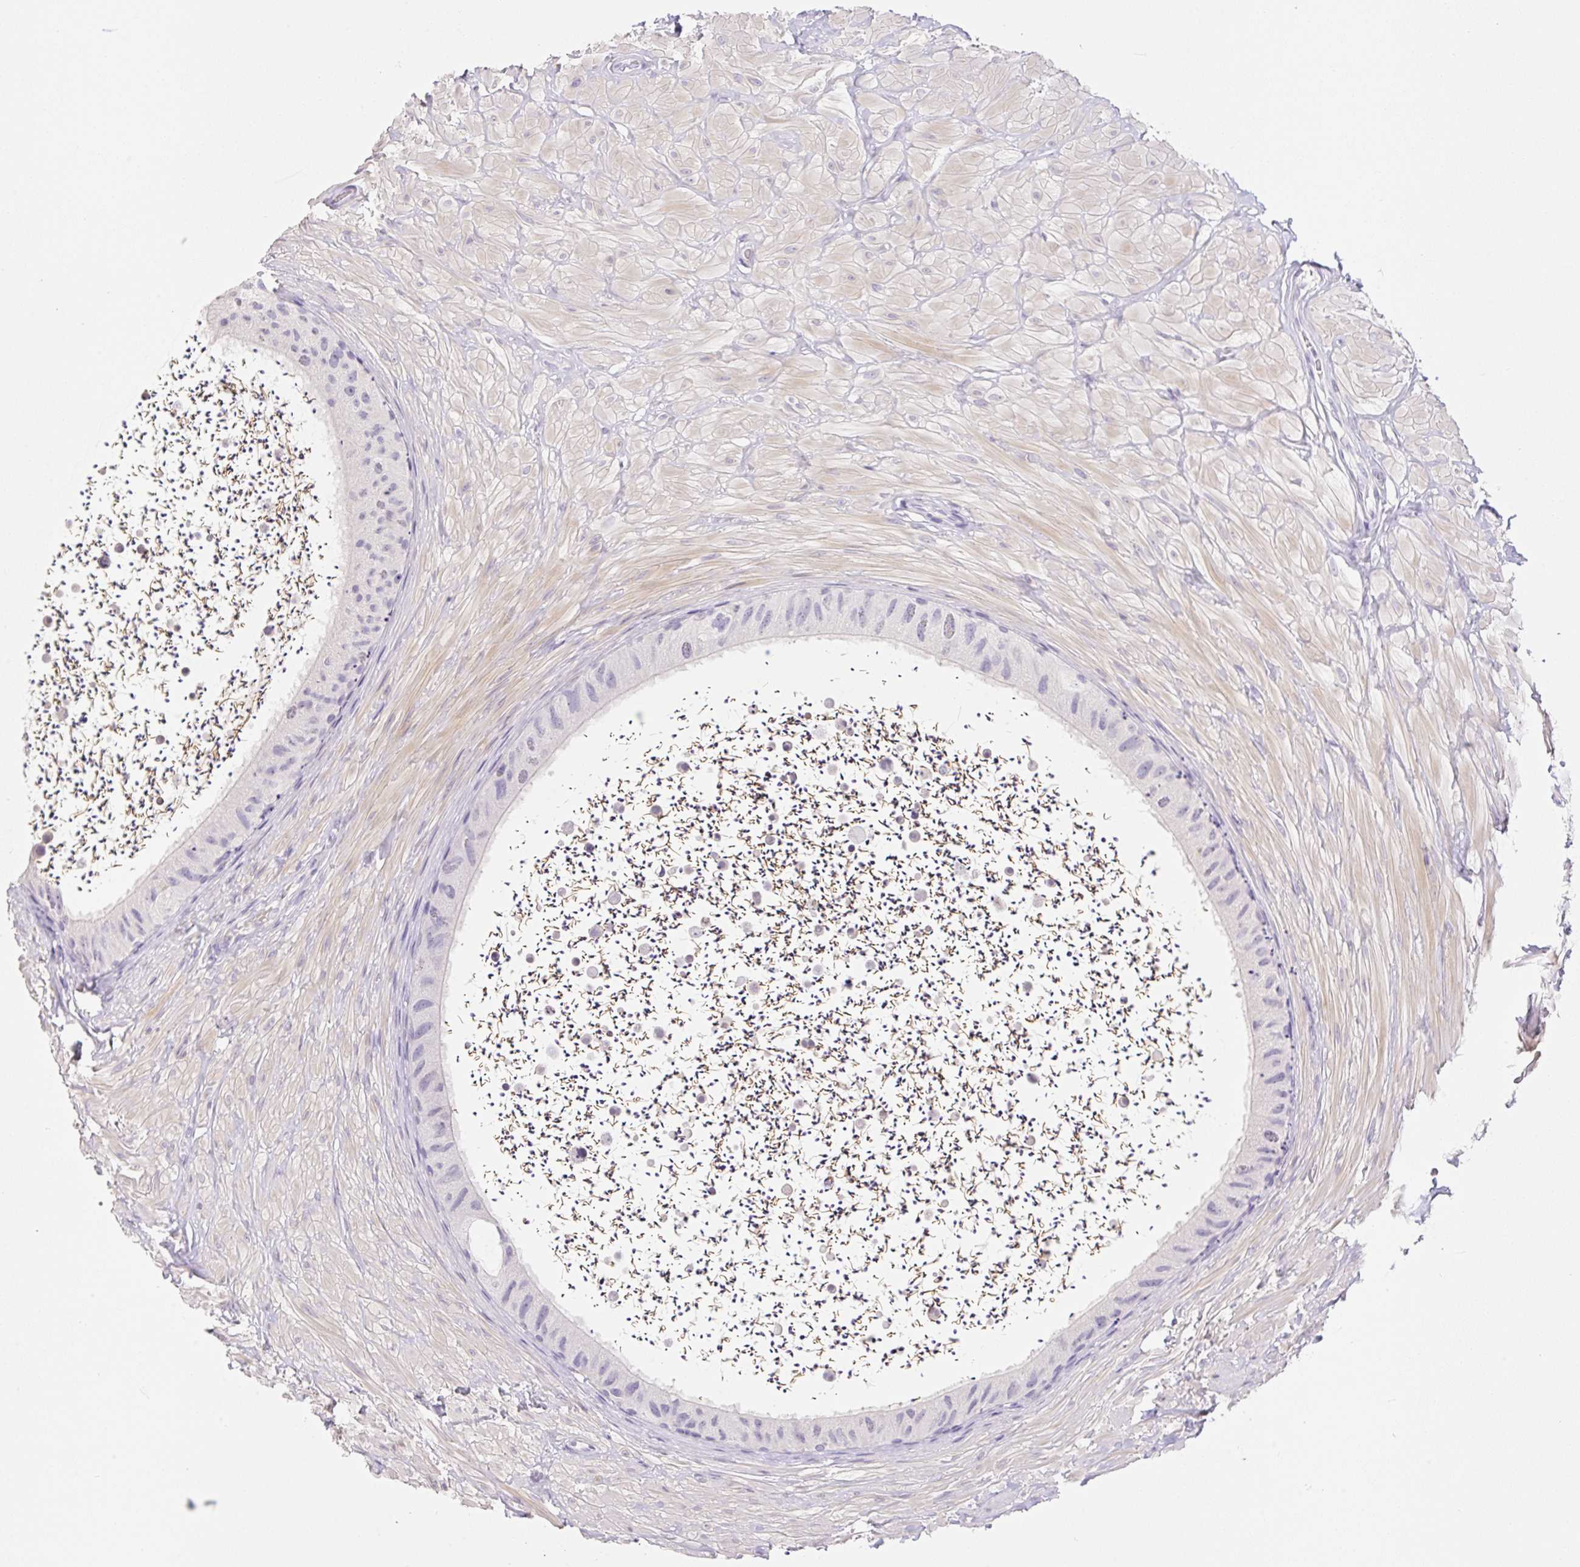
{"staining": {"intensity": "negative", "quantity": "none", "location": "none"}, "tissue": "epididymis", "cell_type": "Glandular cells", "image_type": "normal", "snomed": [{"axis": "morphology", "description": "Normal tissue, NOS"}, {"axis": "topography", "description": "Epididymis"}, {"axis": "topography", "description": "Peripheral nerve tissue"}], "caption": "An immunohistochemistry photomicrograph of unremarkable epididymis is shown. There is no staining in glandular cells of epididymis. (Immunohistochemistry, brightfield microscopy, high magnification).", "gene": "HCRTR2", "patient": {"sex": "male", "age": 32}}